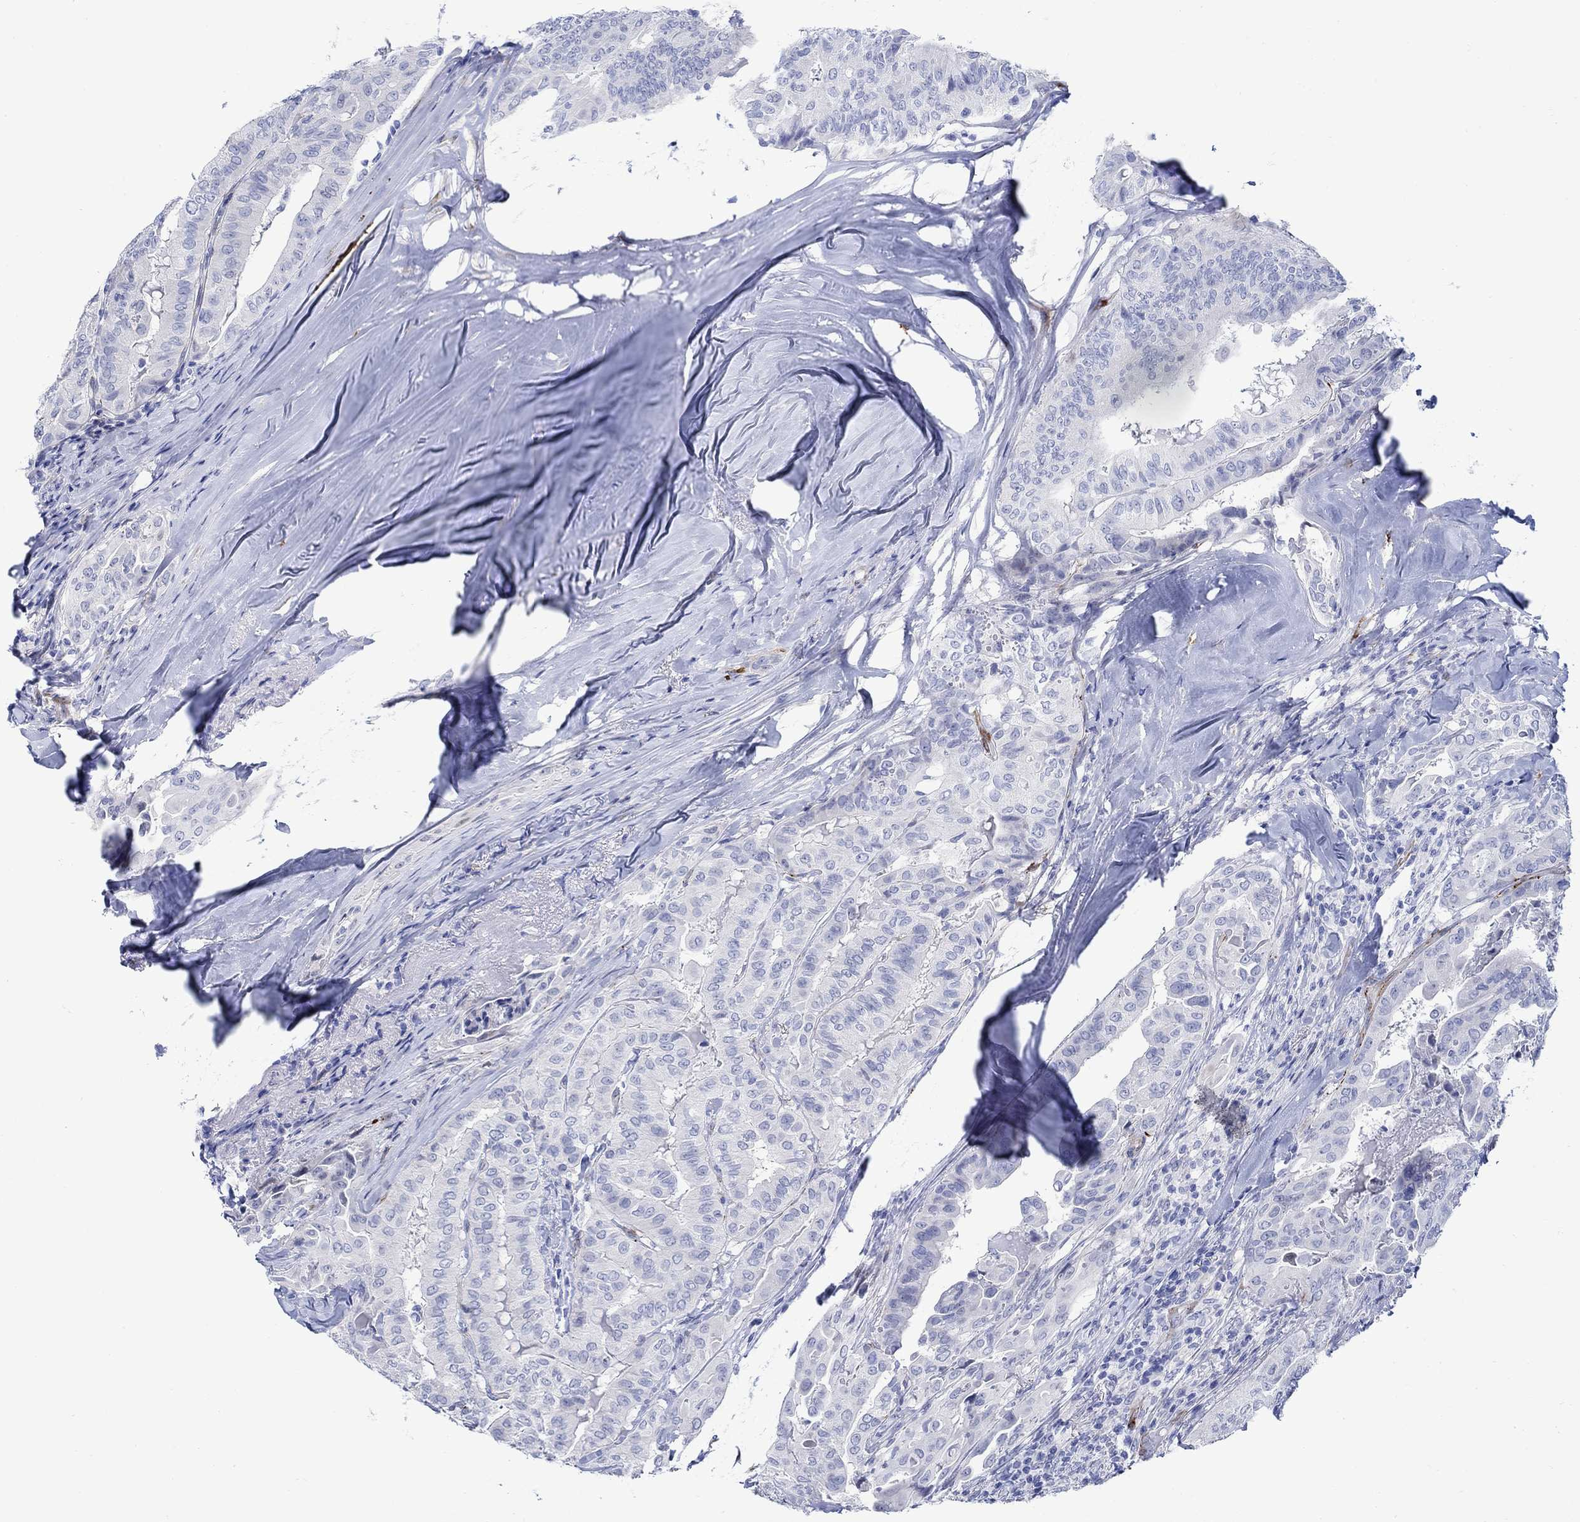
{"staining": {"intensity": "negative", "quantity": "none", "location": "none"}, "tissue": "thyroid cancer", "cell_type": "Tumor cells", "image_type": "cancer", "snomed": [{"axis": "morphology", "description": "Papillary adenocarcinoma, NOS"}, {"axis": "topography", "description": "Thyroid gland"}], "caption": "Image shows no protein expression in tumor cells of thyroid cancer (papillary adenocarcinoma) tissue. Nuclei are stained in blue.", "gene": "KSR2", "patient": {"sex": "female", "age": 68}}